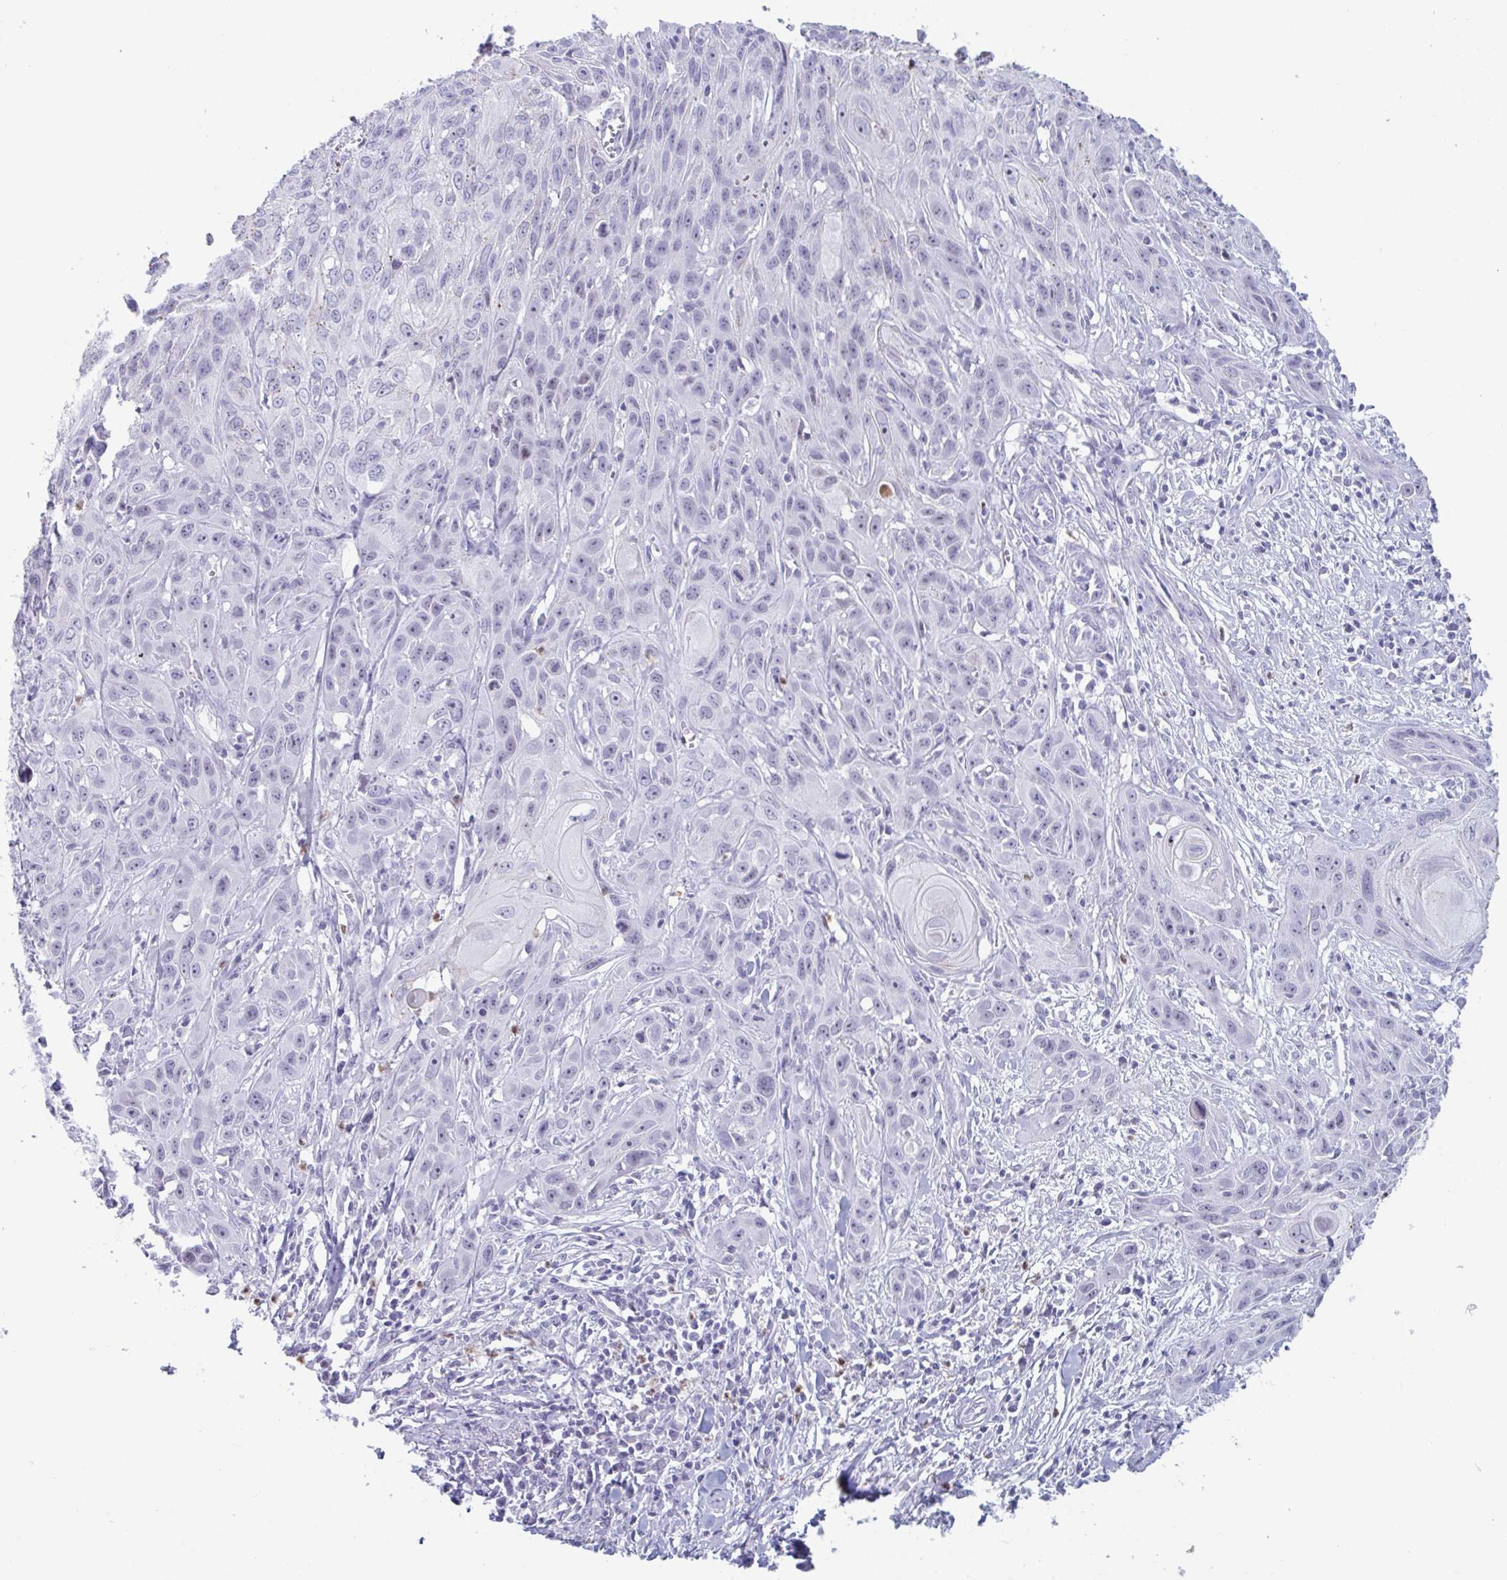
{"staining": {"intensity": "negative", "quantity": "none", "location": "none"}, "tissue": "skin cancer", "cell_type": "Tumor cells", "image_type": "cancer", "snomed": [{"axis": "morphology", "description": "Squamous cell carcinoma, NOS"}, {"axis": "topography", "description": "Skin"}, {"axis": "topography", "description": "Vulva"}], "caption": "Immunohistochemical staining of skin cancer displays no significant staining in tumor cells.", "gene": "CYP4F11", "patient": {"sex": "female", "age": 83}}